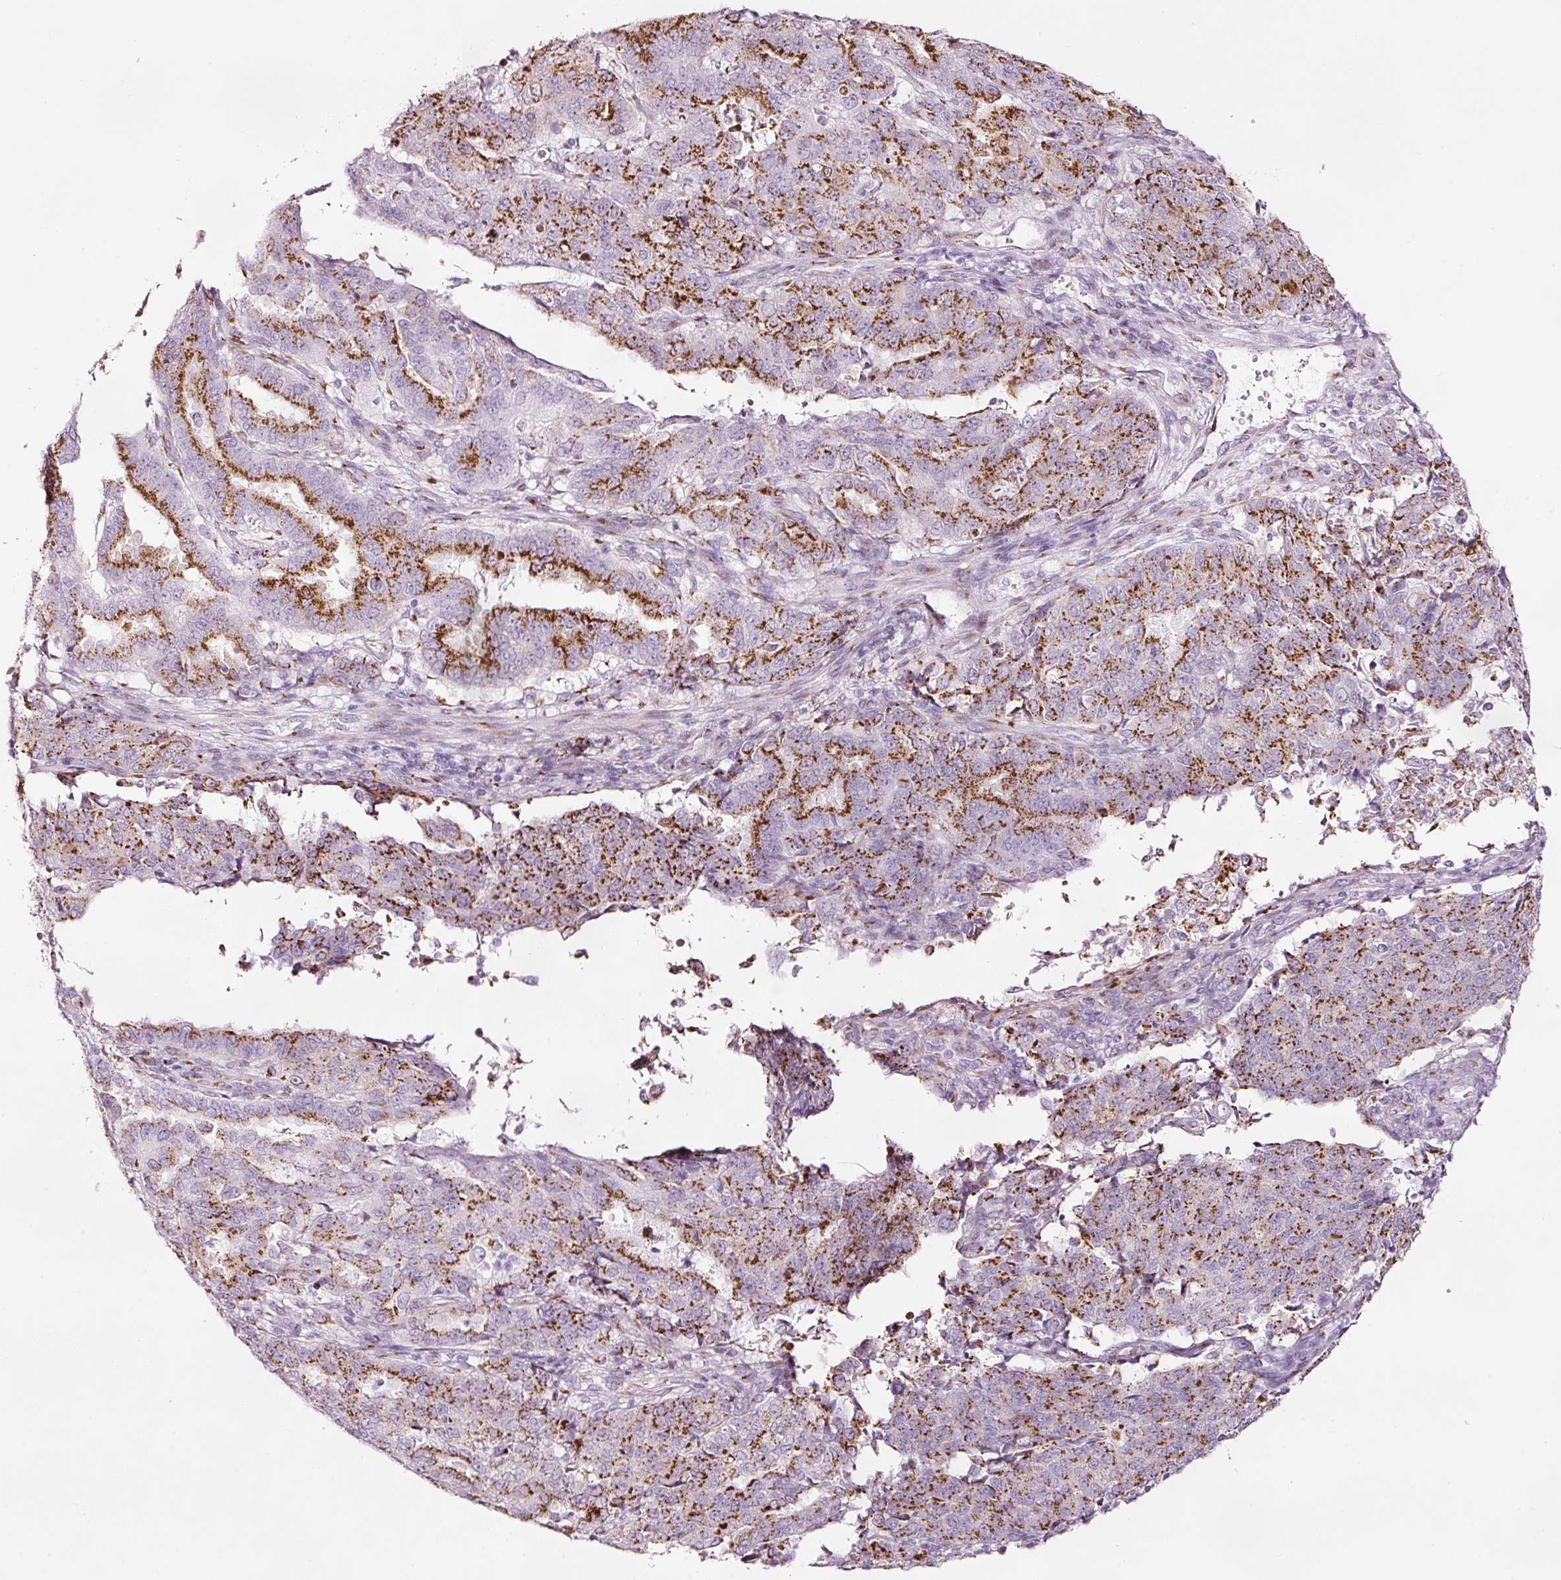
{"staining": {"intensity": "strong", "quantity": ">75%", "location": "cytoplasmic/membranous"}, "tissue": "endometrial cancer", "cell_type": "Tumor cells", "image_type": "cancer", "snomed": [{"axis": "morphology", "description": "Adenocarcinoma, NOS"}, {"axis": "topography", "description": "Endometrium"}], "caption": "Adenocarcinoma (endometrial) tissue displays strong cytoplasmic/membranous expression in approximately >75% of tumor cells, visualized by immunohistochemistry. (DAB (3,3'-diaminobenzidine) = brown stain, brightfield microscopy at high magnification).", "gene": "SDF4", "patient": {"sex": "female", "age": 50}}